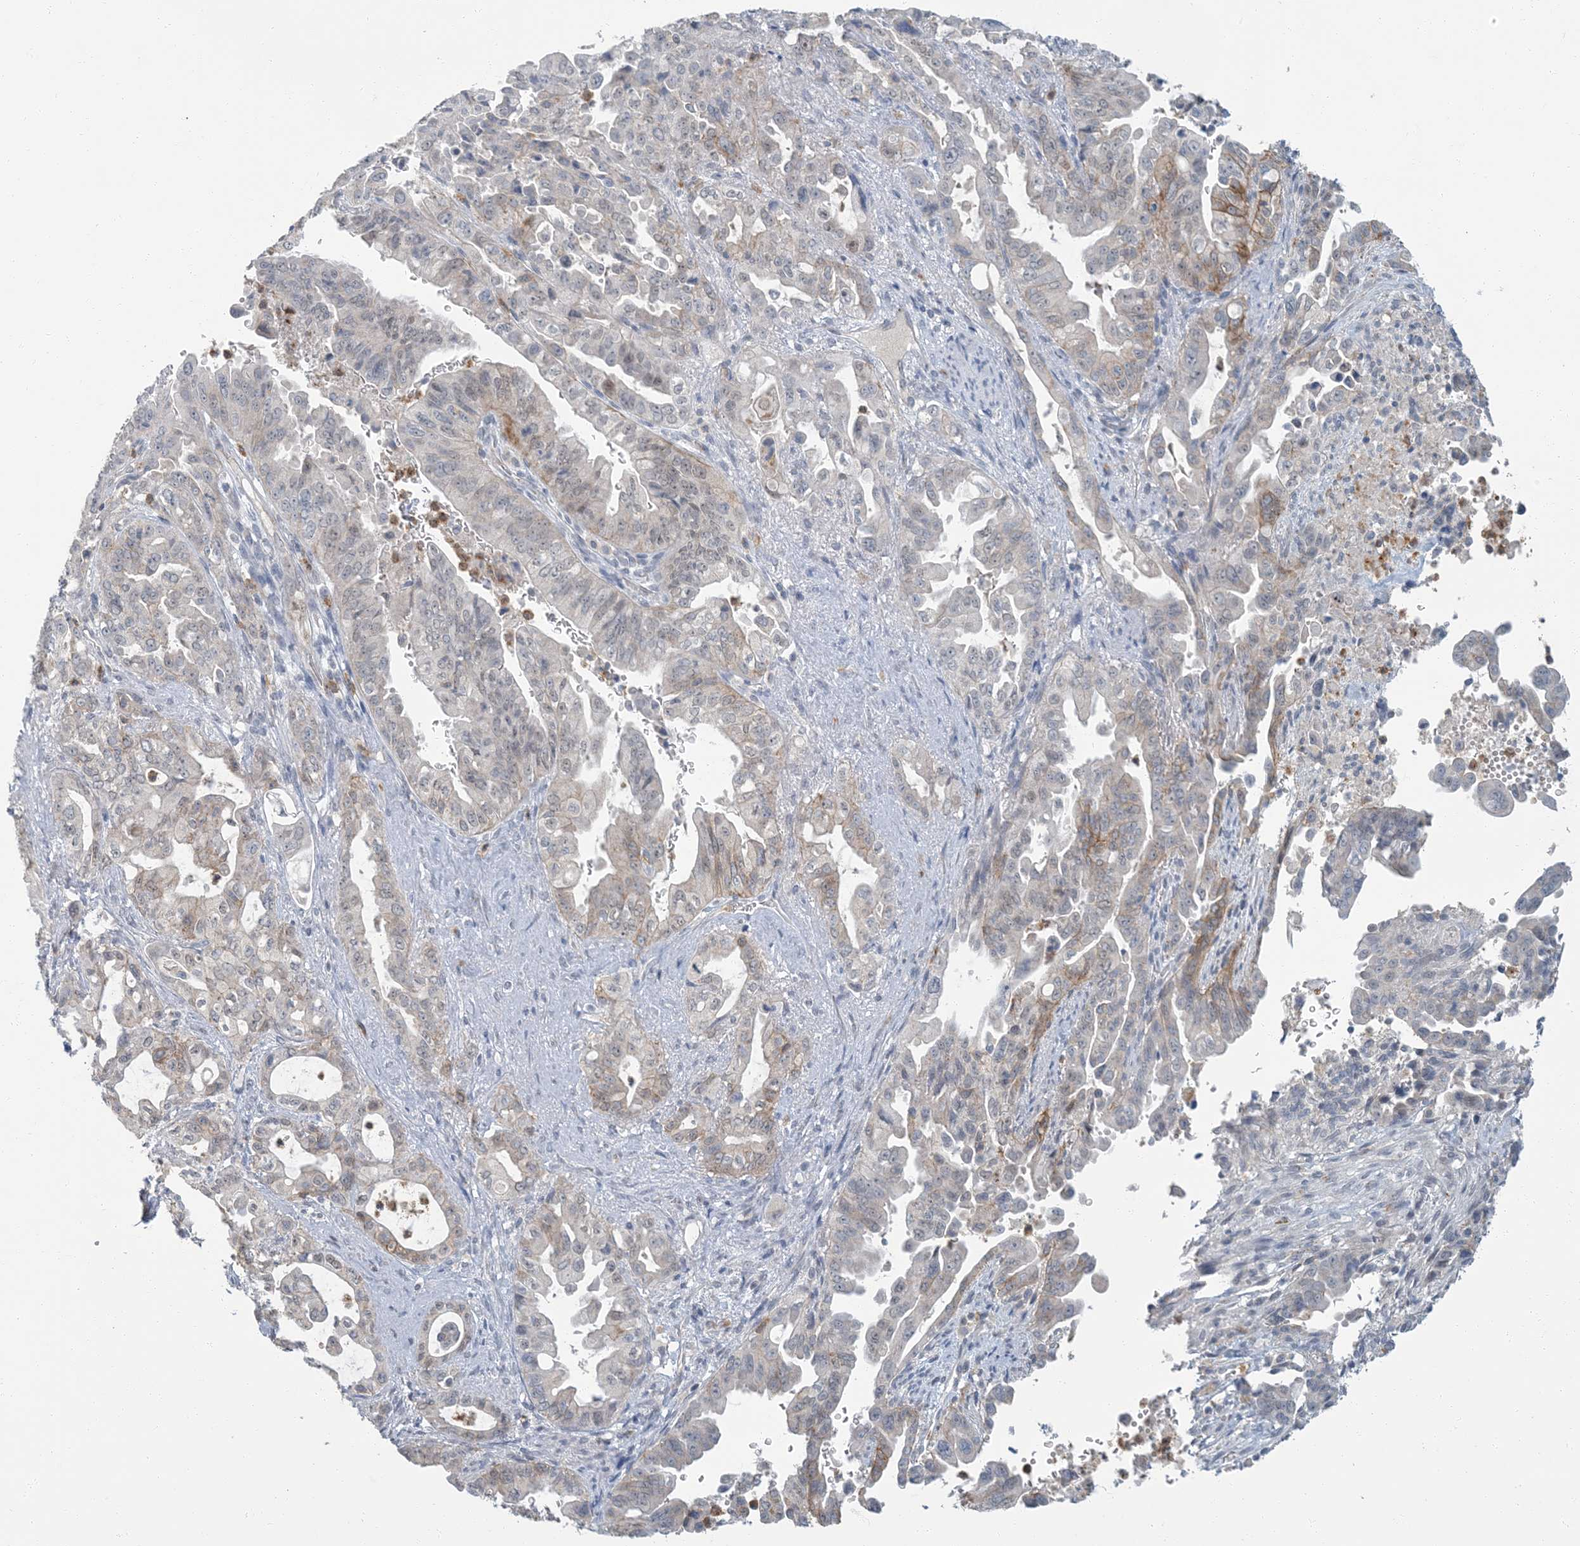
{"staining": {"intensity": "moderate", "quantity": "<25%", "location": "cytoplasmic/membranous"}, "tissue": "pancreatic cancer", "cell_type": "Tumor cells", "image_type": "cancer", "snomed": [{"axis": "morphology", "description": "Adenocarcinoma, NOS"}, {"axis": "topography", "description": "Pancreas"}], "caption": "High-magnification brightfield microscopy of pancreatic cancer stained with DAB (brown) and counterstained with hematoxylin (blue). tumor cells exhibit moderate cytoplasmic/membranous staining is appreciated in about<25% of cells. (Brightfield microscopy of DAB IHC at high magnification).", "gene": "EPHA4", "patient": {"sex": "male", "age": 70}}